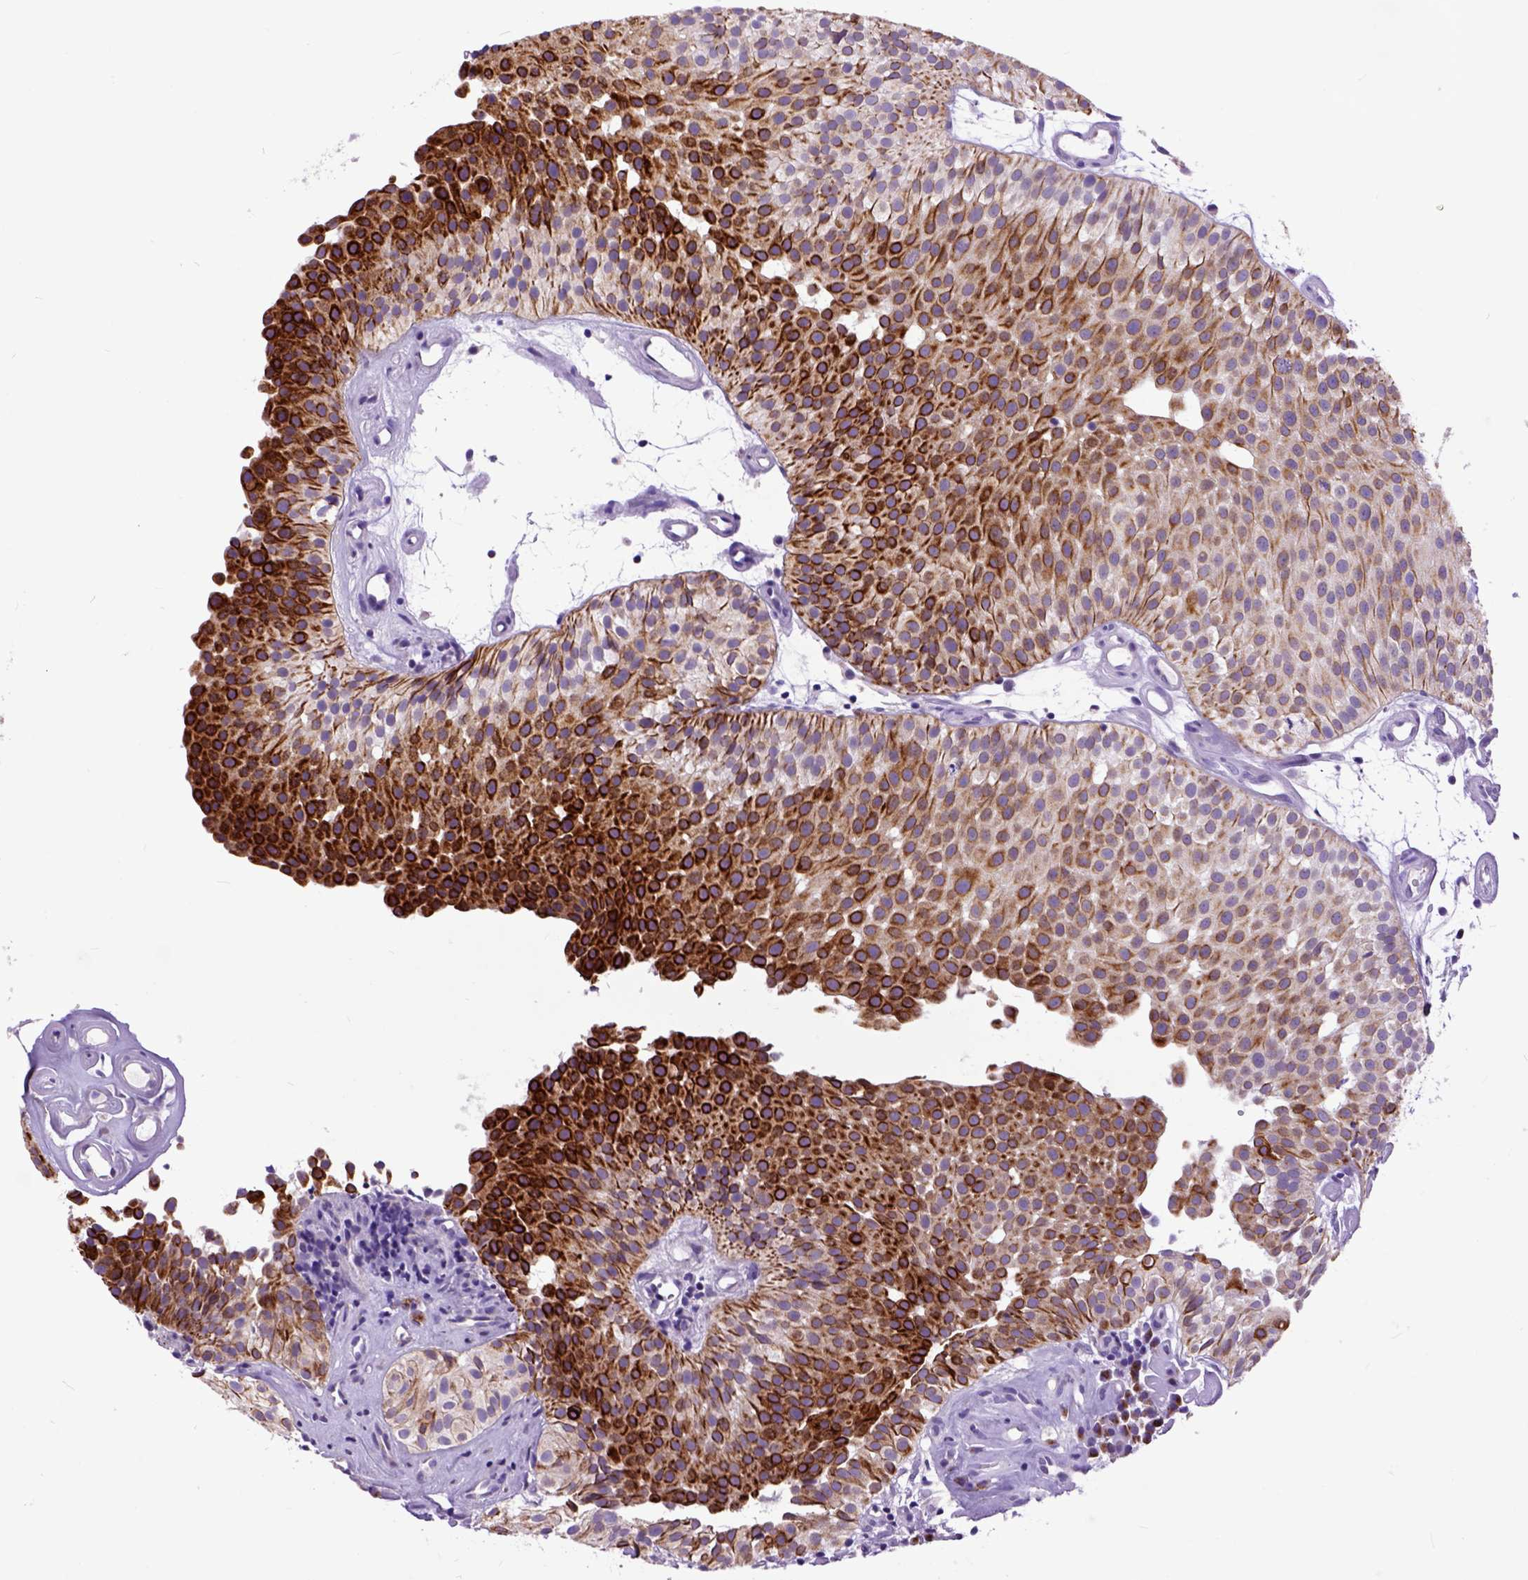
{"staining": {"intensity": "strong", "quantity": "25%-75%", "location": "cytoplasmic/membranous"}, "tissue": "urothelial cancer", "cell_type": "Tumor cells", "image_type": "cancer", "snomed": [{"axis": "morphology", "description": "Urothelial carcinoma, Low grade"}, {"axis": "topography", "description": "Urinary bladder"}], "caption": "Urothelial carcinoma (low-grade) stained for a protein shows strong cytoplasmic/membranous positivity in tumor cells.", "gene": "RAB25", "patient": {"sex": "female", "age": 87}}